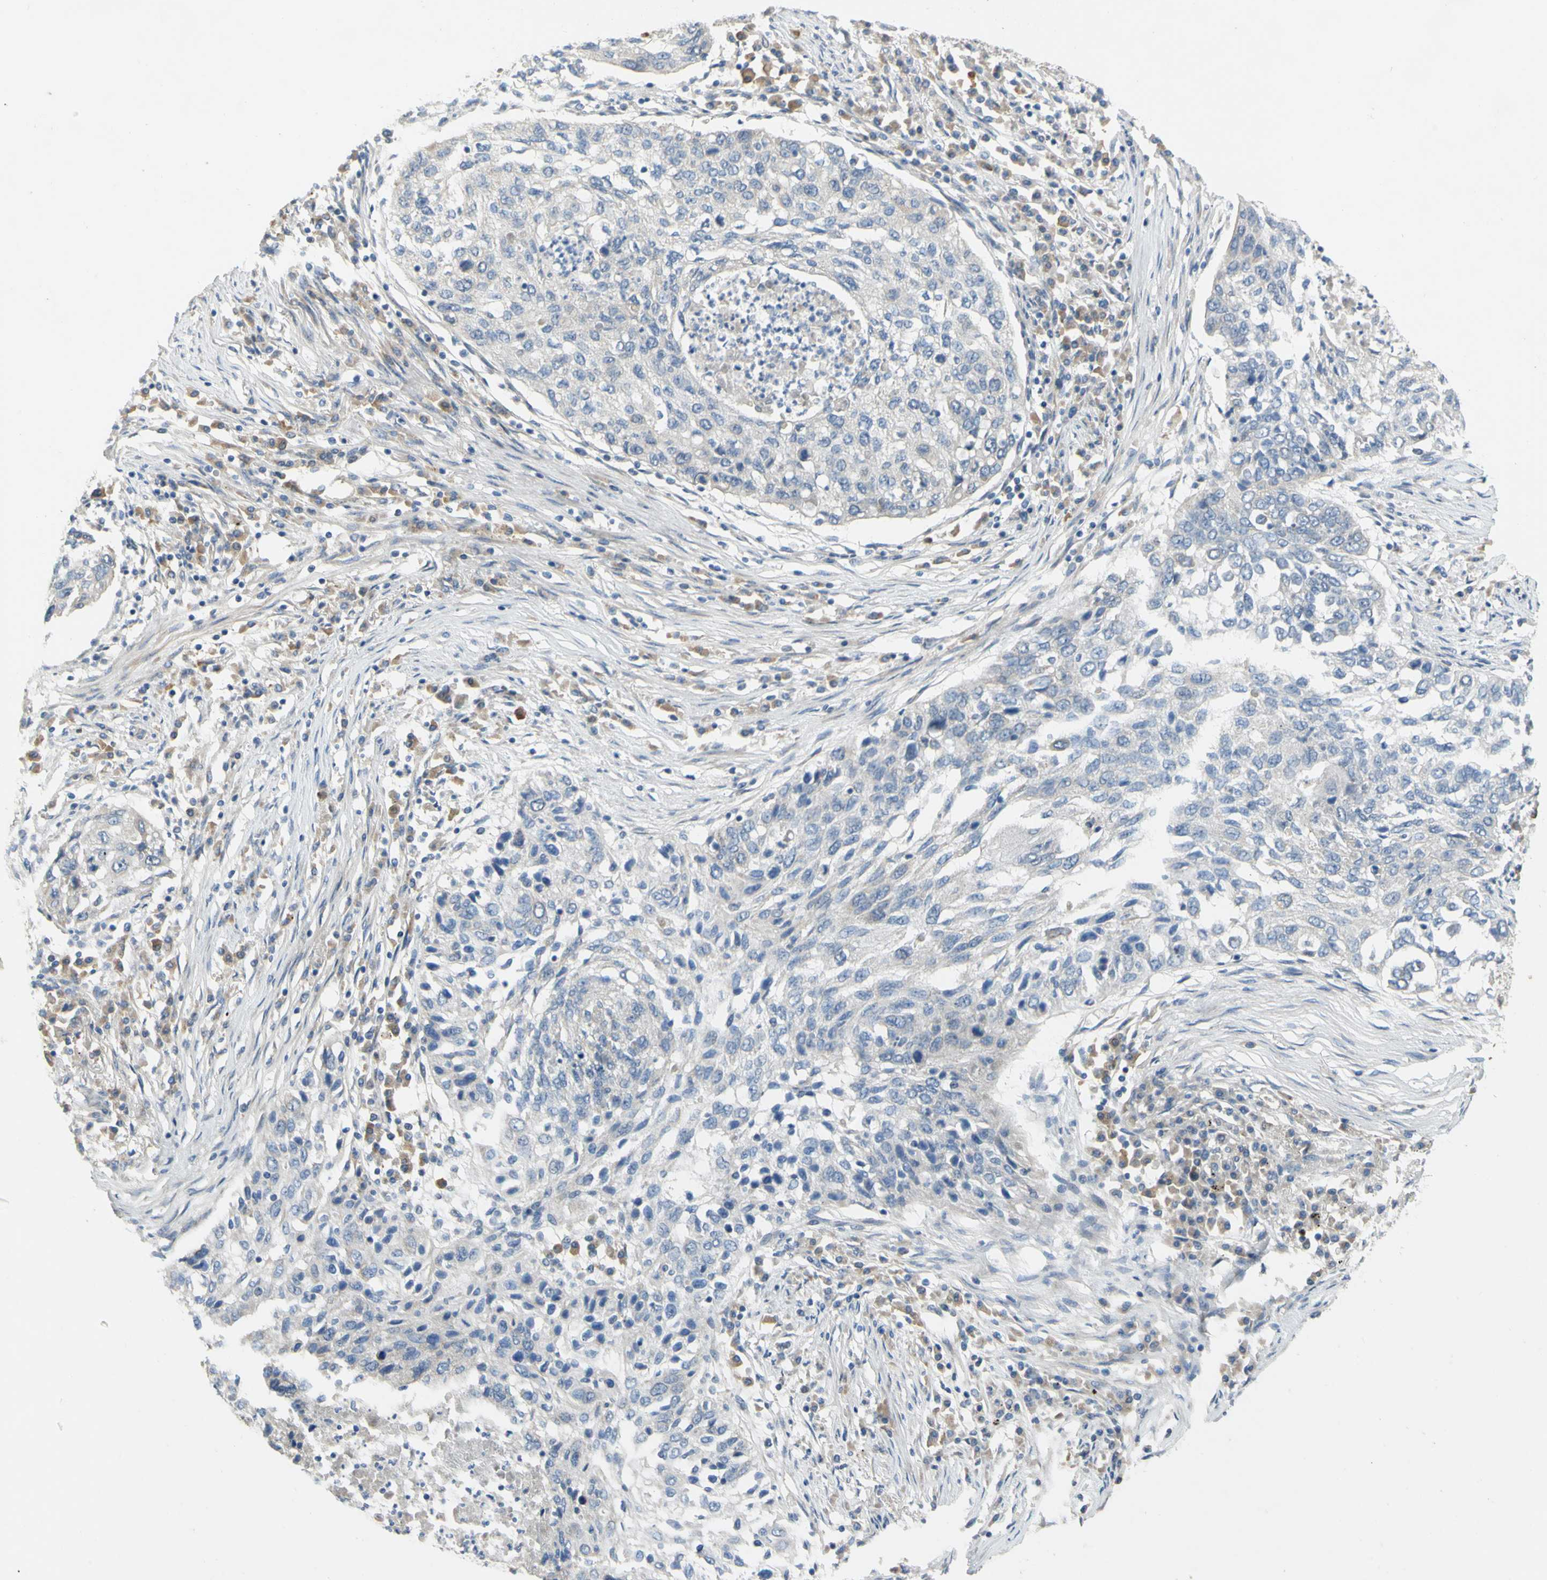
{"staining": {"intensity": "weak", "quantity": "25%-75%", "location": "cytoplasmic/membranous"}, "tissue": "lung cancer", "cell_type": "Tumor cells", "image_type": "cancer", "snomed": [{"axis": "morphology", "description": "Squamous cell carcinoma, NOS"}, {"axis": "topography", "description": "Lung"}], "caption": "Lung squamous cell carcinoma stained with a protein marker exhibits weak staining in tumor cells.", "gene": "CCNB2", "patient": {"sex": "female", "age": 63}}